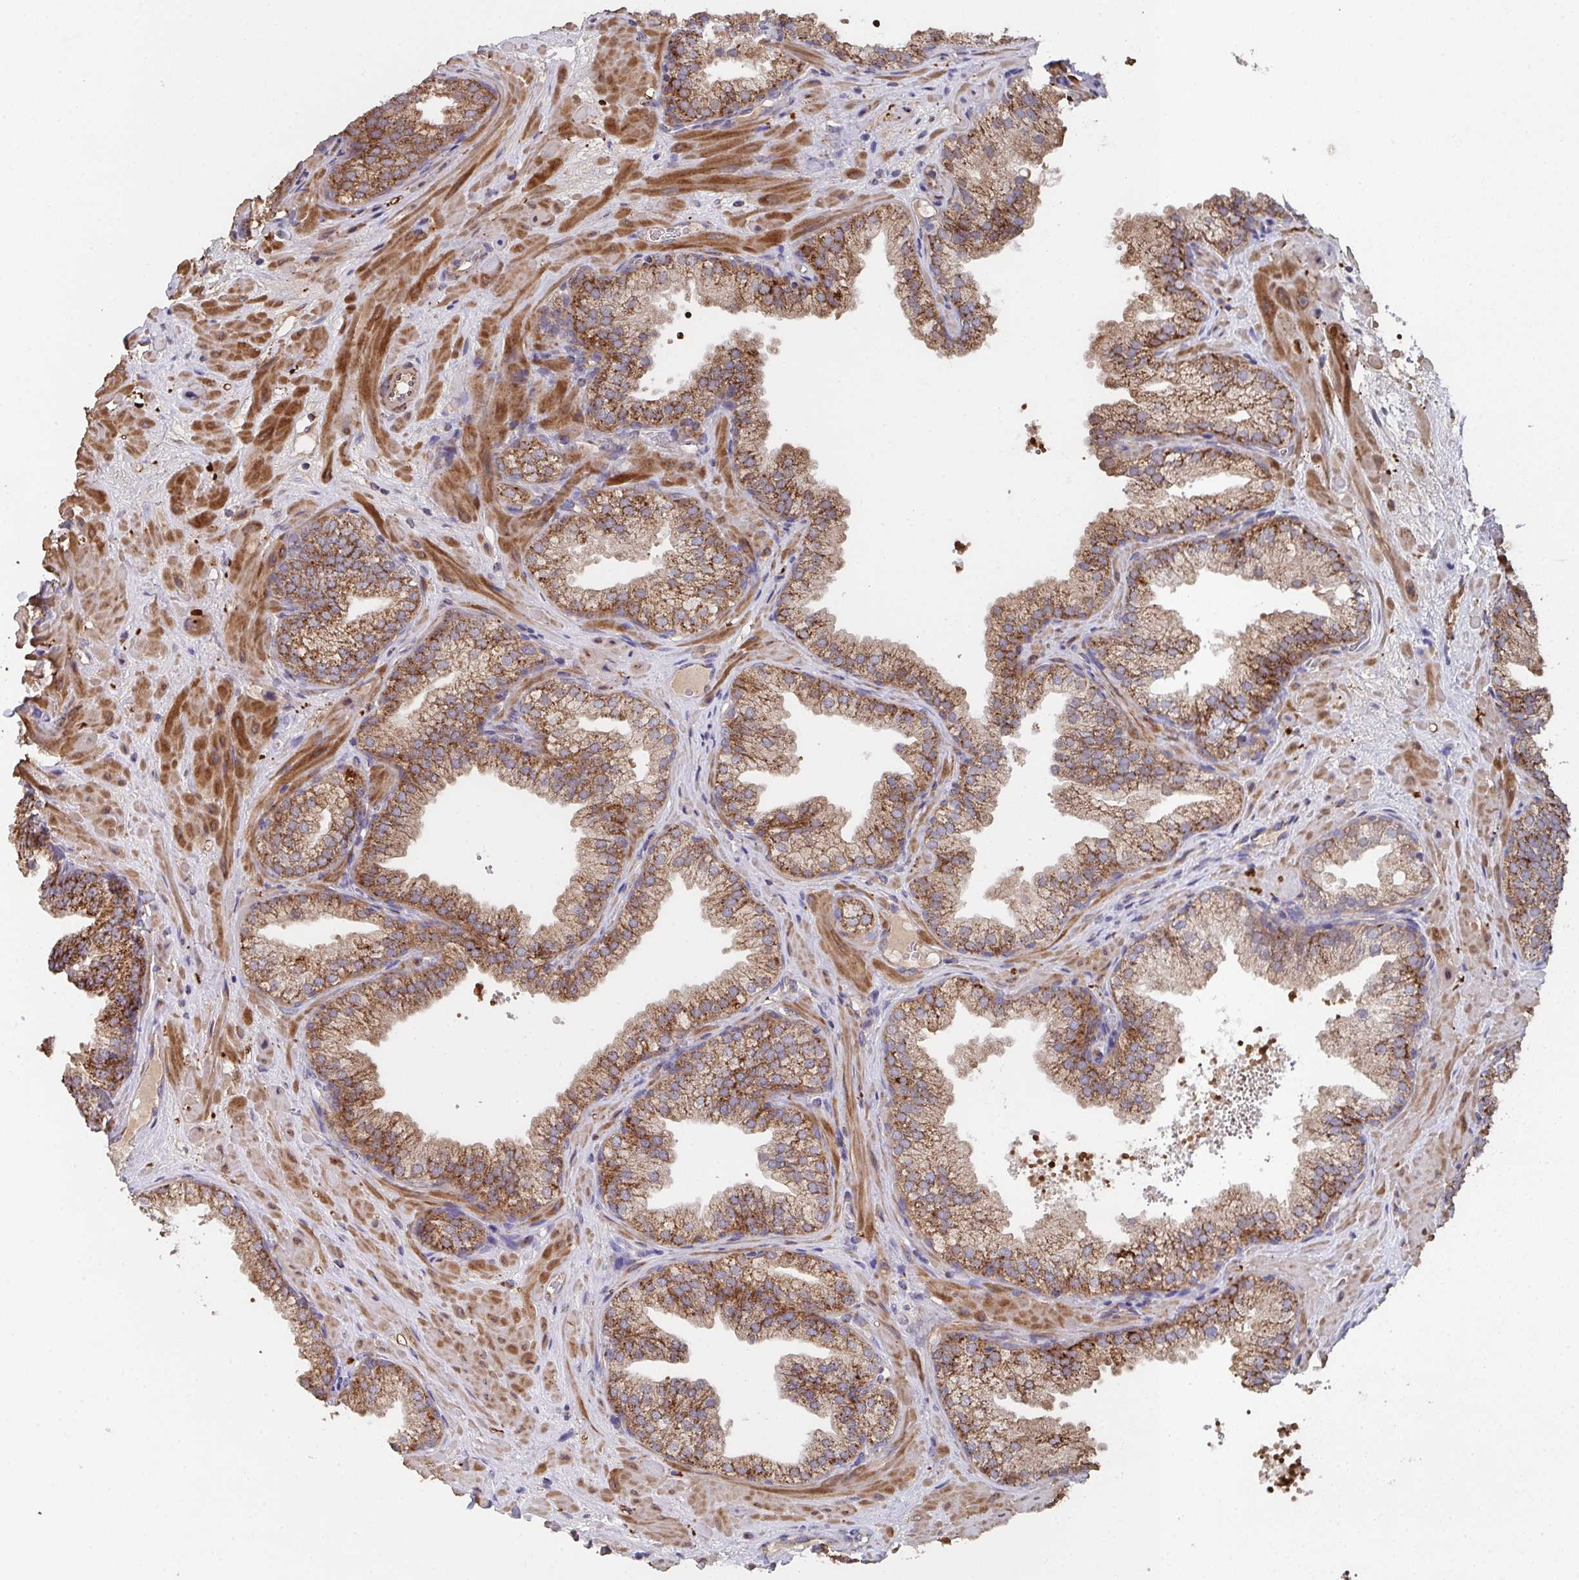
{"staining": {"intensity": "moderate", "quantity": ">75%", "location": "cytoplasmic/membranous"}, "tissue": "prostate", "cell_type": "Glandular cells", "image_type": "normal", "snomed": [{"axis": "morphology", "description": "Normal tissue, NOS"}, {"axis": "topography", "description": "Prostate"}], "caption": "Glandular cells demonstrate medium levels of moderate cytoplasmic/membranous staining in approximately >75% of cells in normal prostate. (DAB = brown stain, brightfield microscopy at high magnification).", "gene": "MT", "patient": {"sex": "male", "age": 37}}